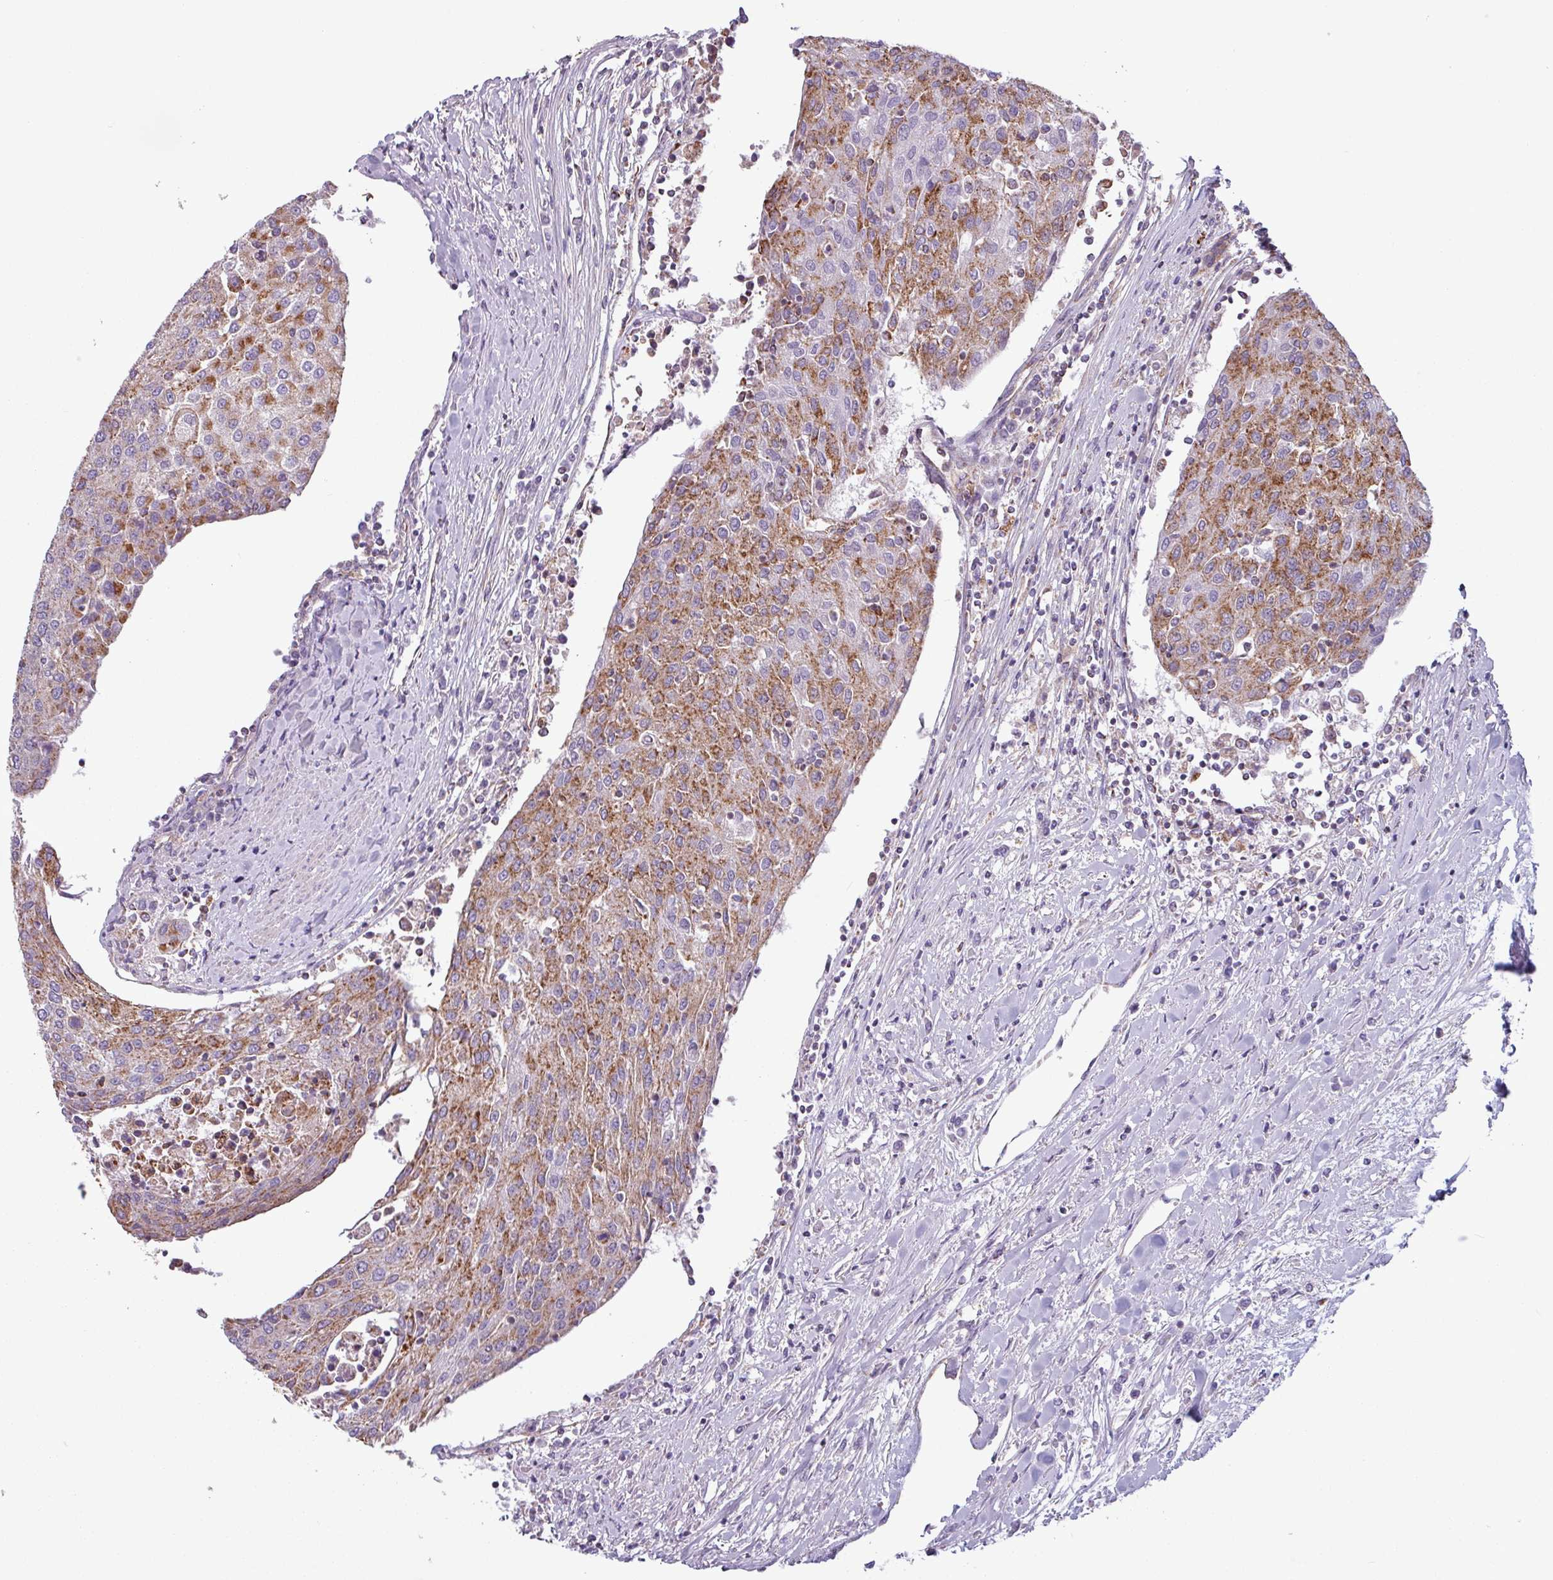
{"staining": {"intensity": "moderate", "quantity": ">75%", "location": "cytoplasmic/membranous"}, "tissue": "urothelial cancer", "cell_type": "Tumor cells", "image_type": "cancer", "snomed": [{"axis": "morphology", "description": "Urothelial carcinoma, High grade"}, {"axis": "topography", "description": "Urinary bladder"}], "caption": "A medium amount of moderate cytoplasmic/membranous positivity is identified in approximately >75% of tumor cells in urothelial carcinoma (high-grade) tissue. (Stains: DAB (3,3'-diaminobenzidine) in brown, nuclei in blue, Microscopy: brightfield microscopy at high magnification).", "gene": "CAMK1", "patient": {"sex": "female", "age": 85}}